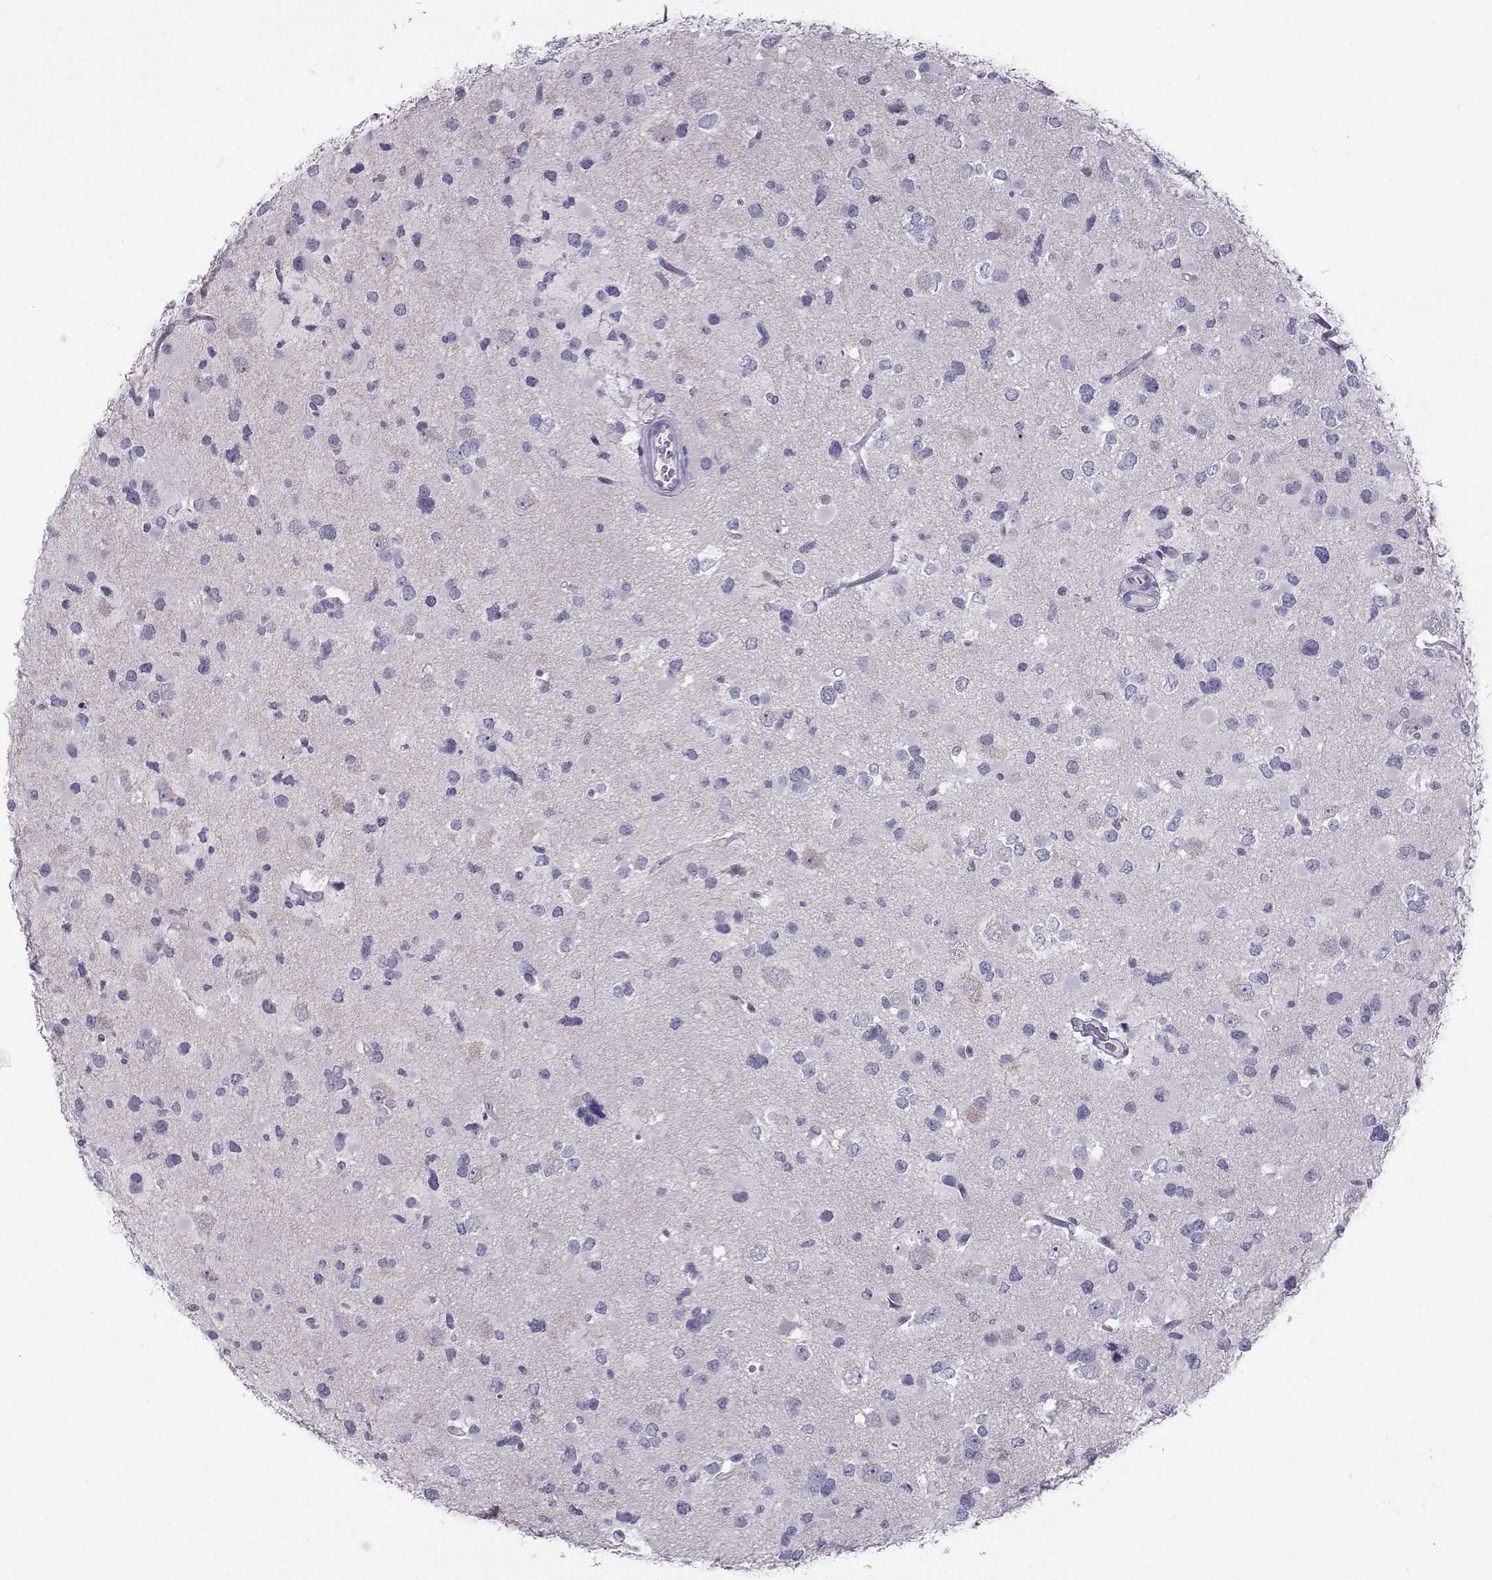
{"staining": {"intensity": "negative", "quantity": "none", "location": "none"}, "tissue": "glioma", "cell_type": "Tumor cells", "image_type": "cancer", "snomed": [{"axis": "morphology", "description": "Glioma, malignant, Low grade"}, {"axis": "topography", "description": "Brain"}], "caption": "Protein analysis of glioma shows no significant staining in tumor cells.", "gene": "ARMC2", "patient": {"sex": "female", "age": 32}}